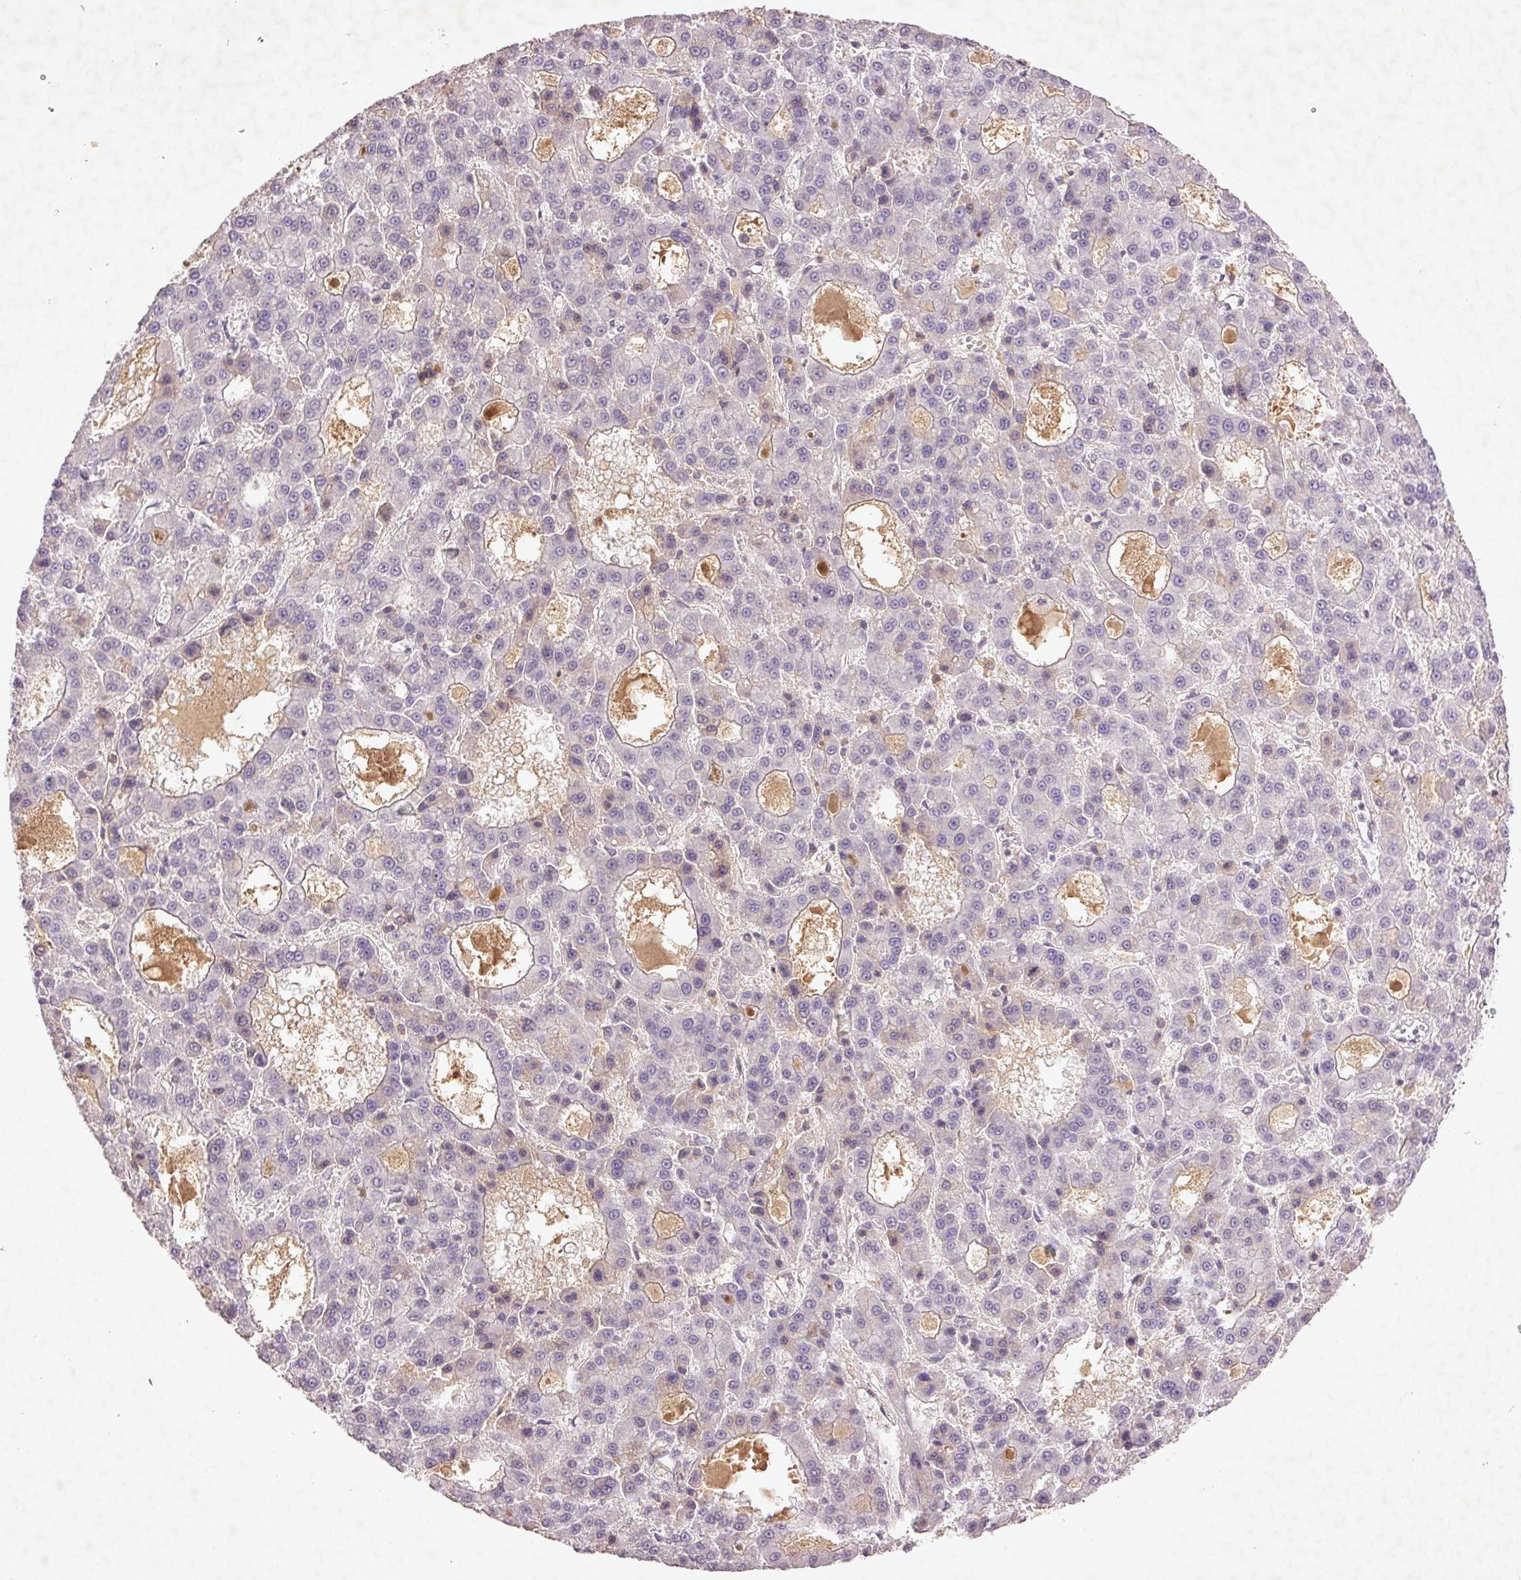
{"staining": {"intensity": "negative", "quantity": "none", "location": "none"}, "tissue": "liver cancer", "cell_type": "Tumor cells", "image_type": "cancer", "snomed": [{"axis": "morphology", "description": "Carcinoma, Hepatocellular, NOS"}, {"axis": "topography", "description": "Liver"}], "caption": "High magnification brightfield microscopy of hepatocellular carcinoma (liver) stained with DAB (3,3'-diaminobenzidine) (brown) and counterstained with hematoxylin (blue): tumor cells show no significant positivity.", "gene": "FAM168B", "patient": {"sex": "male", "age": 70}}